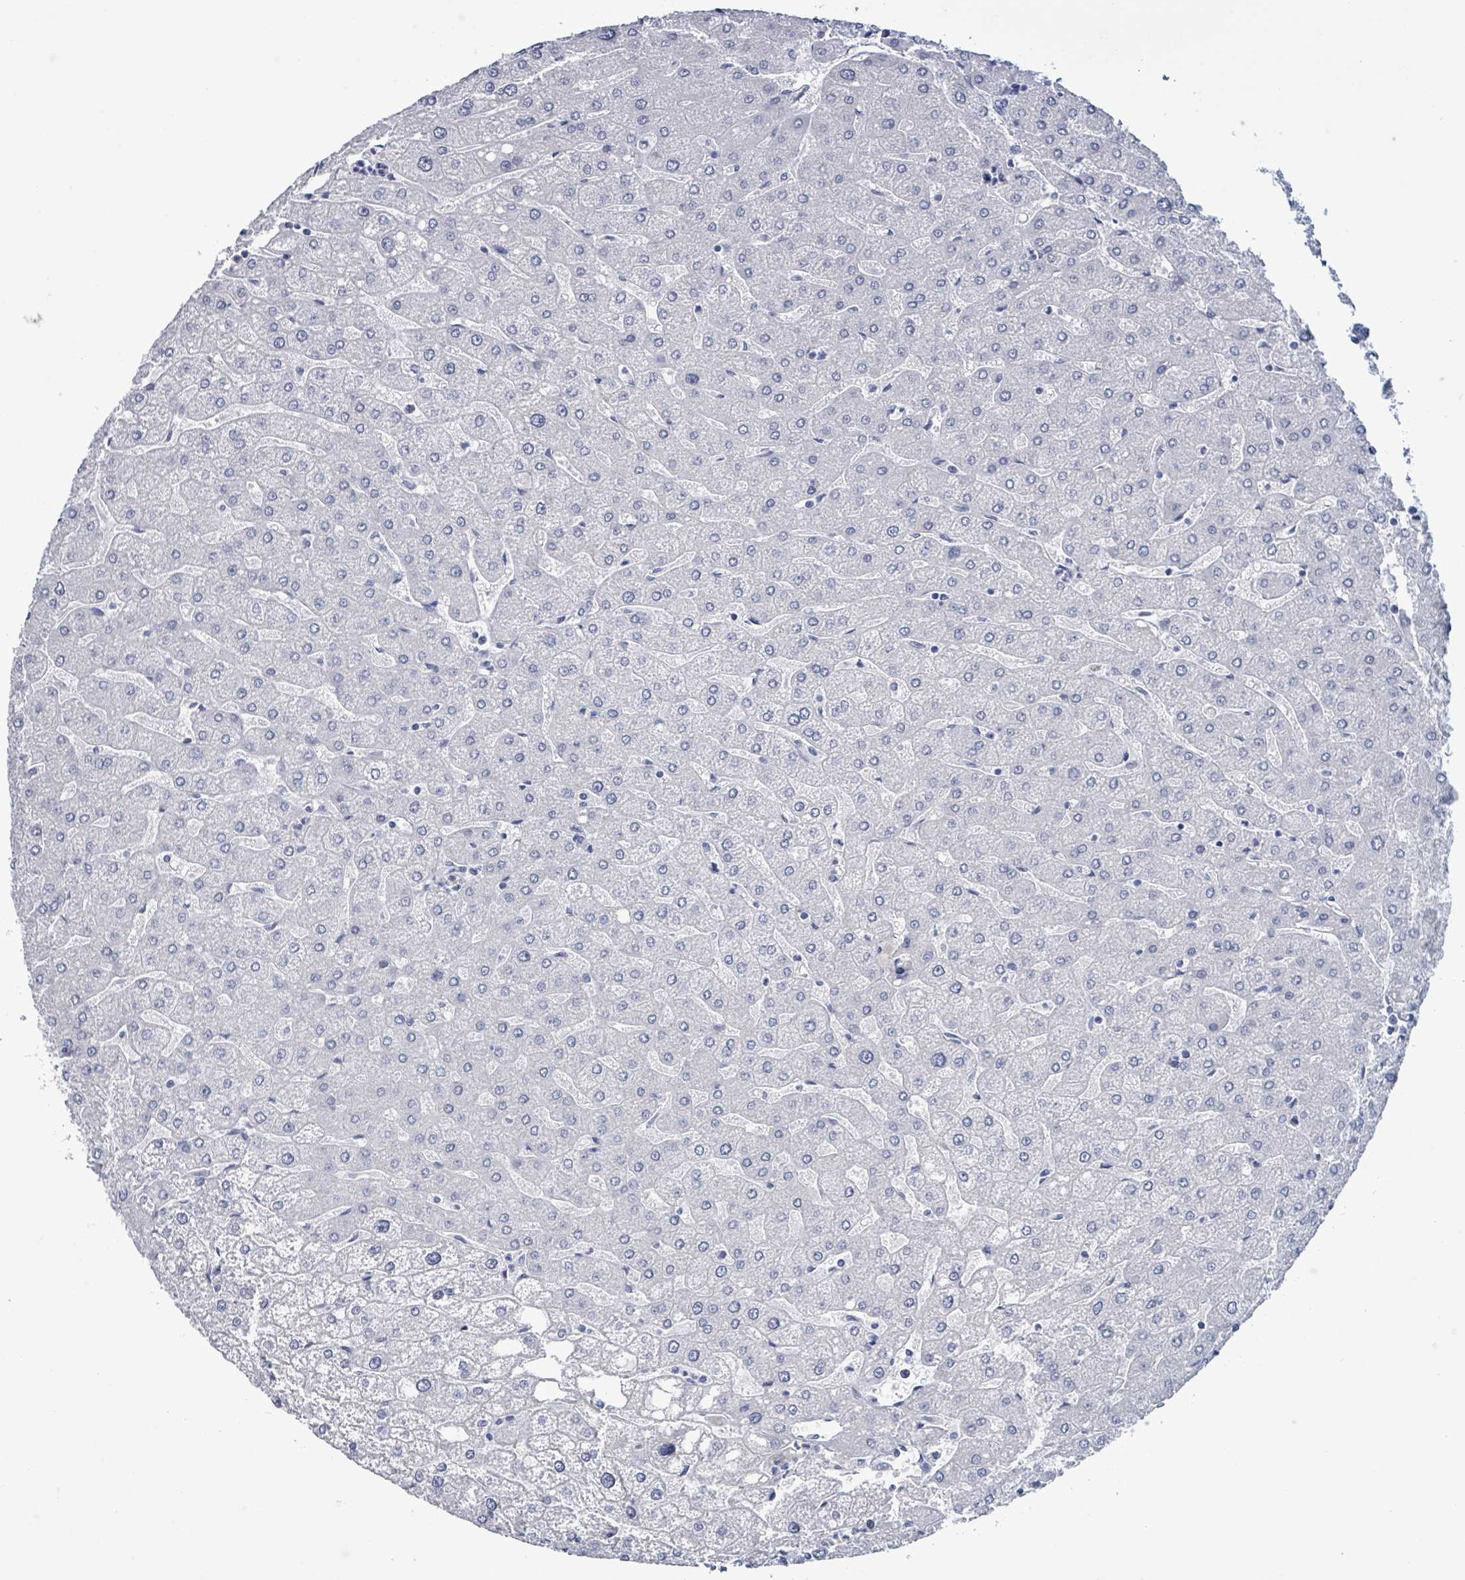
{"staining": {"intensity": "negative", "quantity": "none", "location": "none"}, "tissue": "liver", "cell_type": "Cholangiocytes", "image_type": "normal", "snomed": [{"axis": "morphology", "description": "Normal tissue, NOS"}, {"axis": "topography", "description": "Liver"}], "caption": "DAB immunohistochemical staining of benign liver displays no significant expression in cholangiocytes.", "gene": "NKX2", "patient": {"sex": "male", "age": 67}}